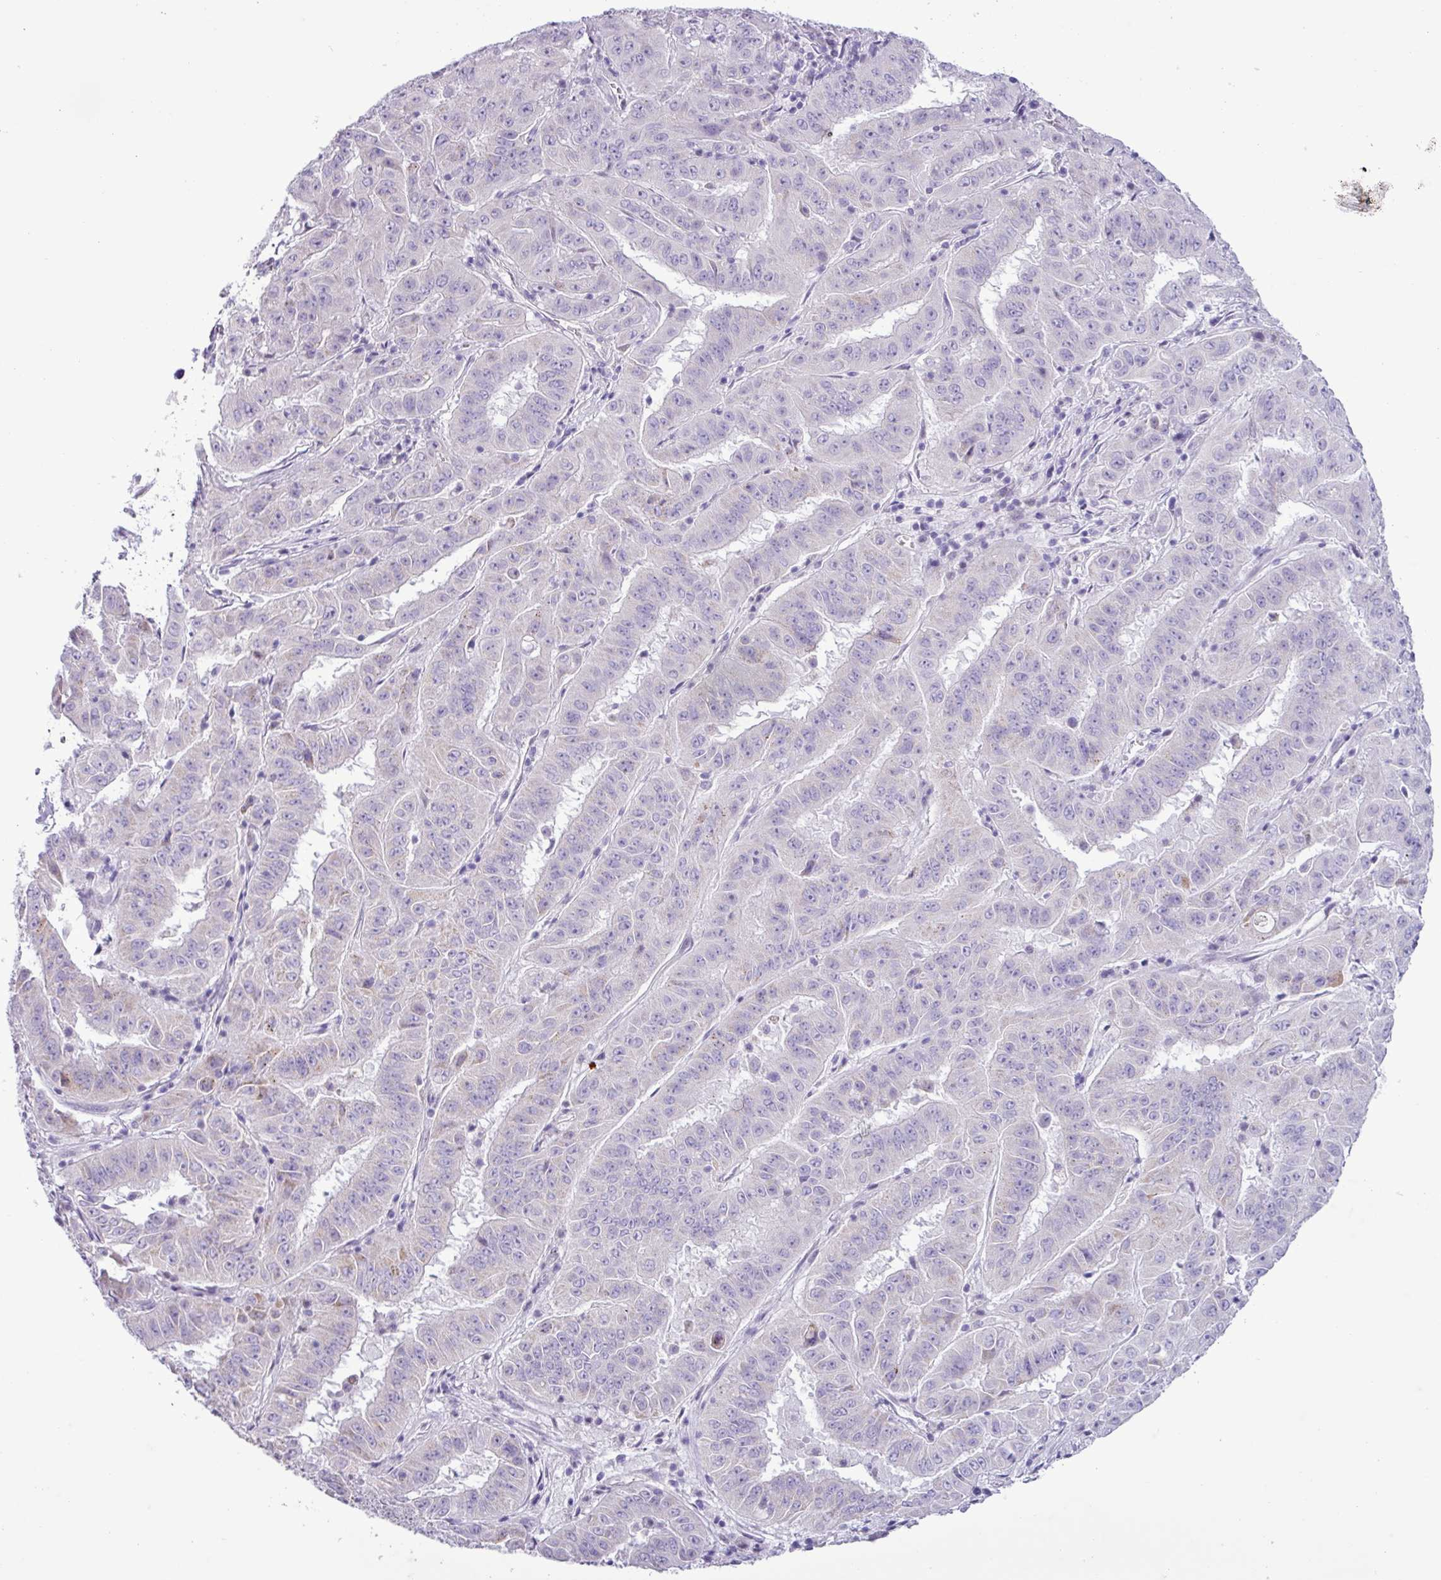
{"staining": {"intensity": "negative", "quantity": "none", "location": "none"}, "tissue": "pancreatic cancer", "cell_type": "Tumor cells", "image_type": "cancer", "snomed": [{"axis": "morphology", "description": "Adenocarcinoma, NOS"}, {"axis": "topography", "description": "Pancreas"}], "caption": "Immunohistochemistry (IHC) of human pancreatic cancer (adenocarcinoma) reveals no positivity in tumor cells.", "gene": "ALDH3A1", "patient": {"sex": "male", "age": 63}}